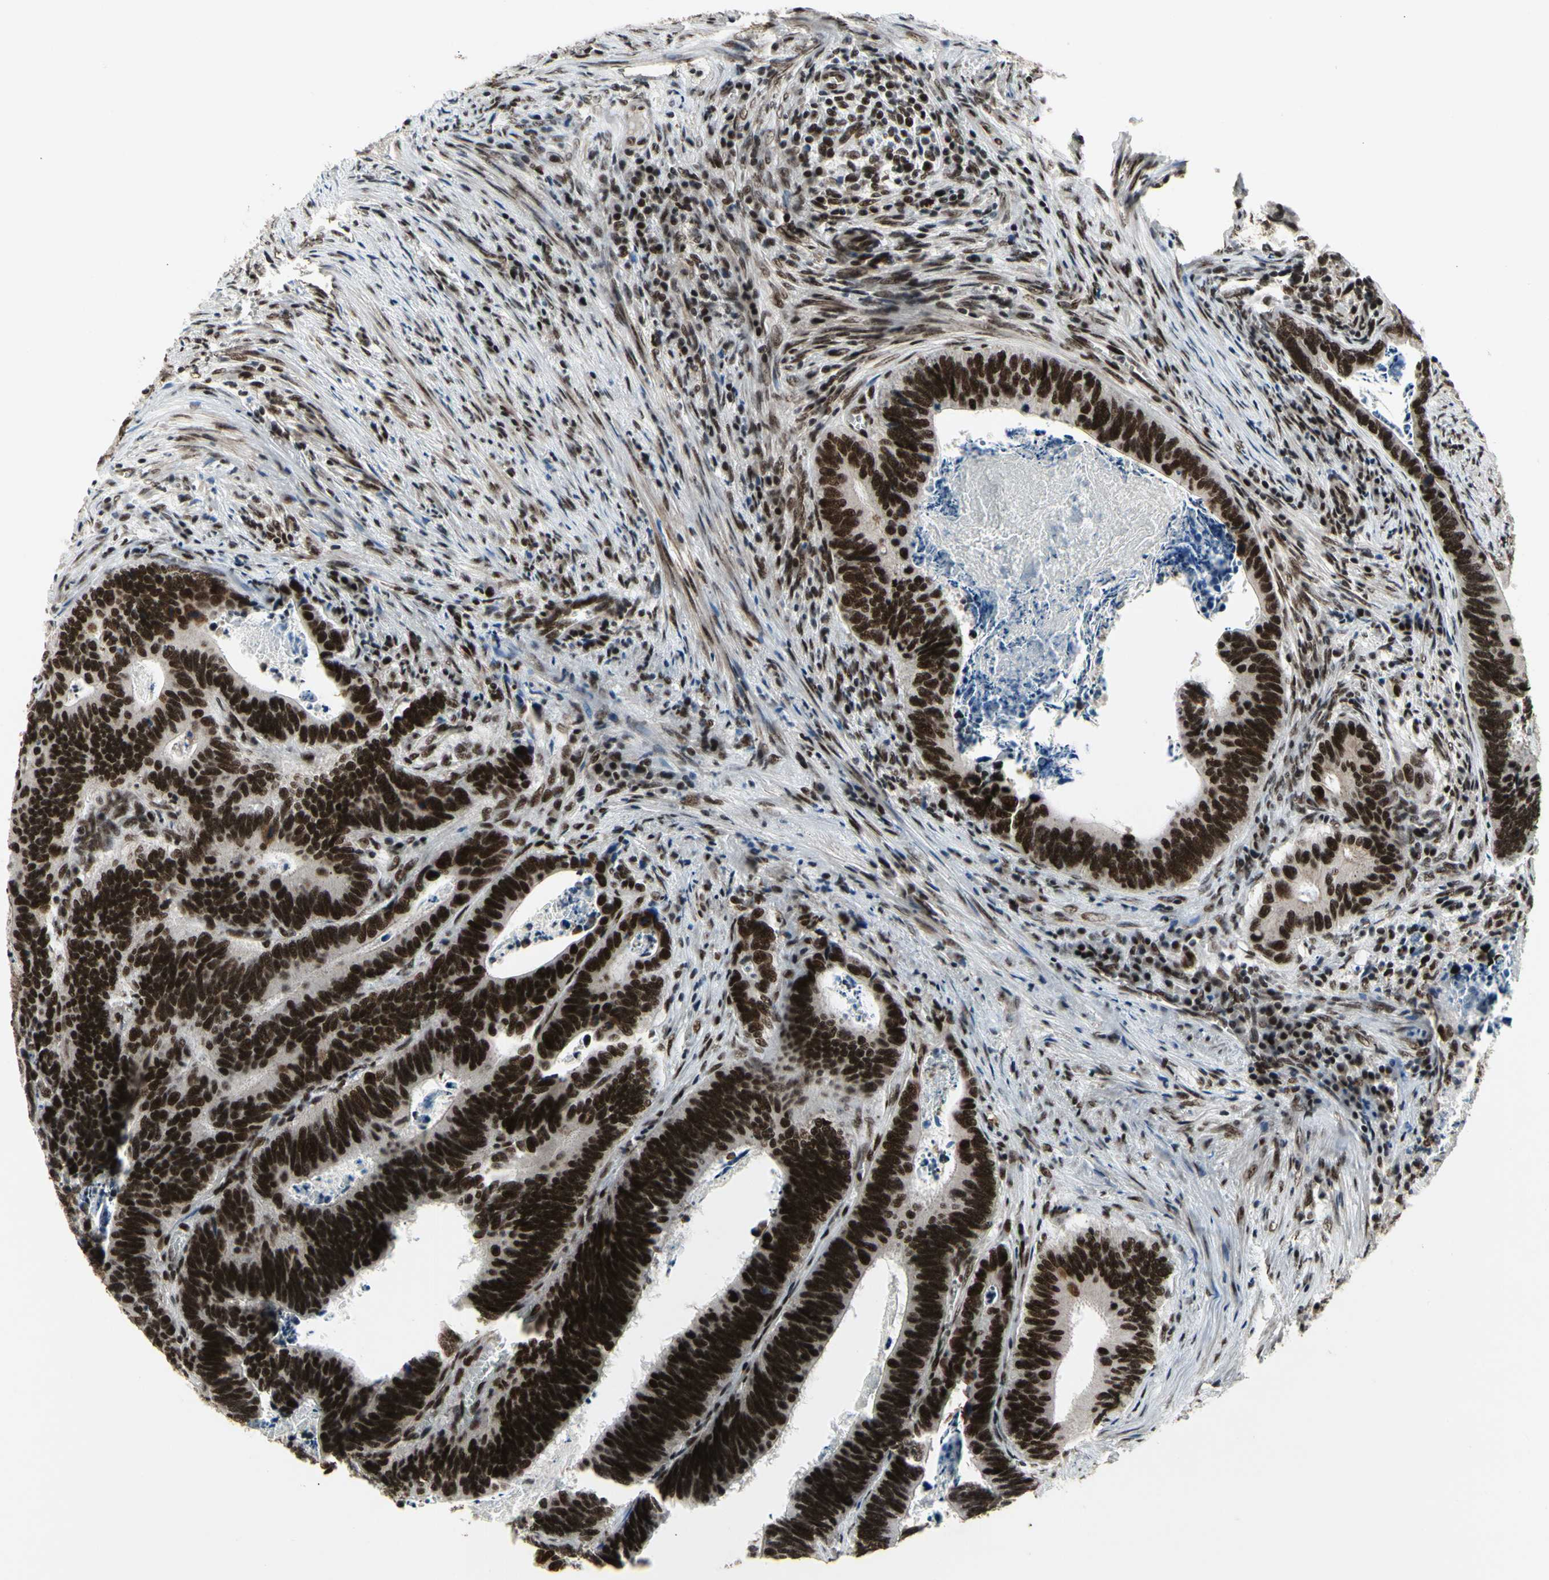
{"staining": {"intensity": "strong", "quantity": ">75%", "location": "nuclear"}, "tissue": "colorectal cancer", "cell_type": "Tumor cells", "image_type": "cancer", "snomed": [{"axis": "morphology", "description": "Adenocarcinoma, NOS"}, {"axis": "topography", "description": "Colon"}], "caption": "Colorectal adenocarcinoma was stained to show a protein in brown. There is high levels of strong nuclear positivity in approximately >75% of tumor cells.", "gene": "SRSF11", "patient": {"sex": "male", "age": 72}}